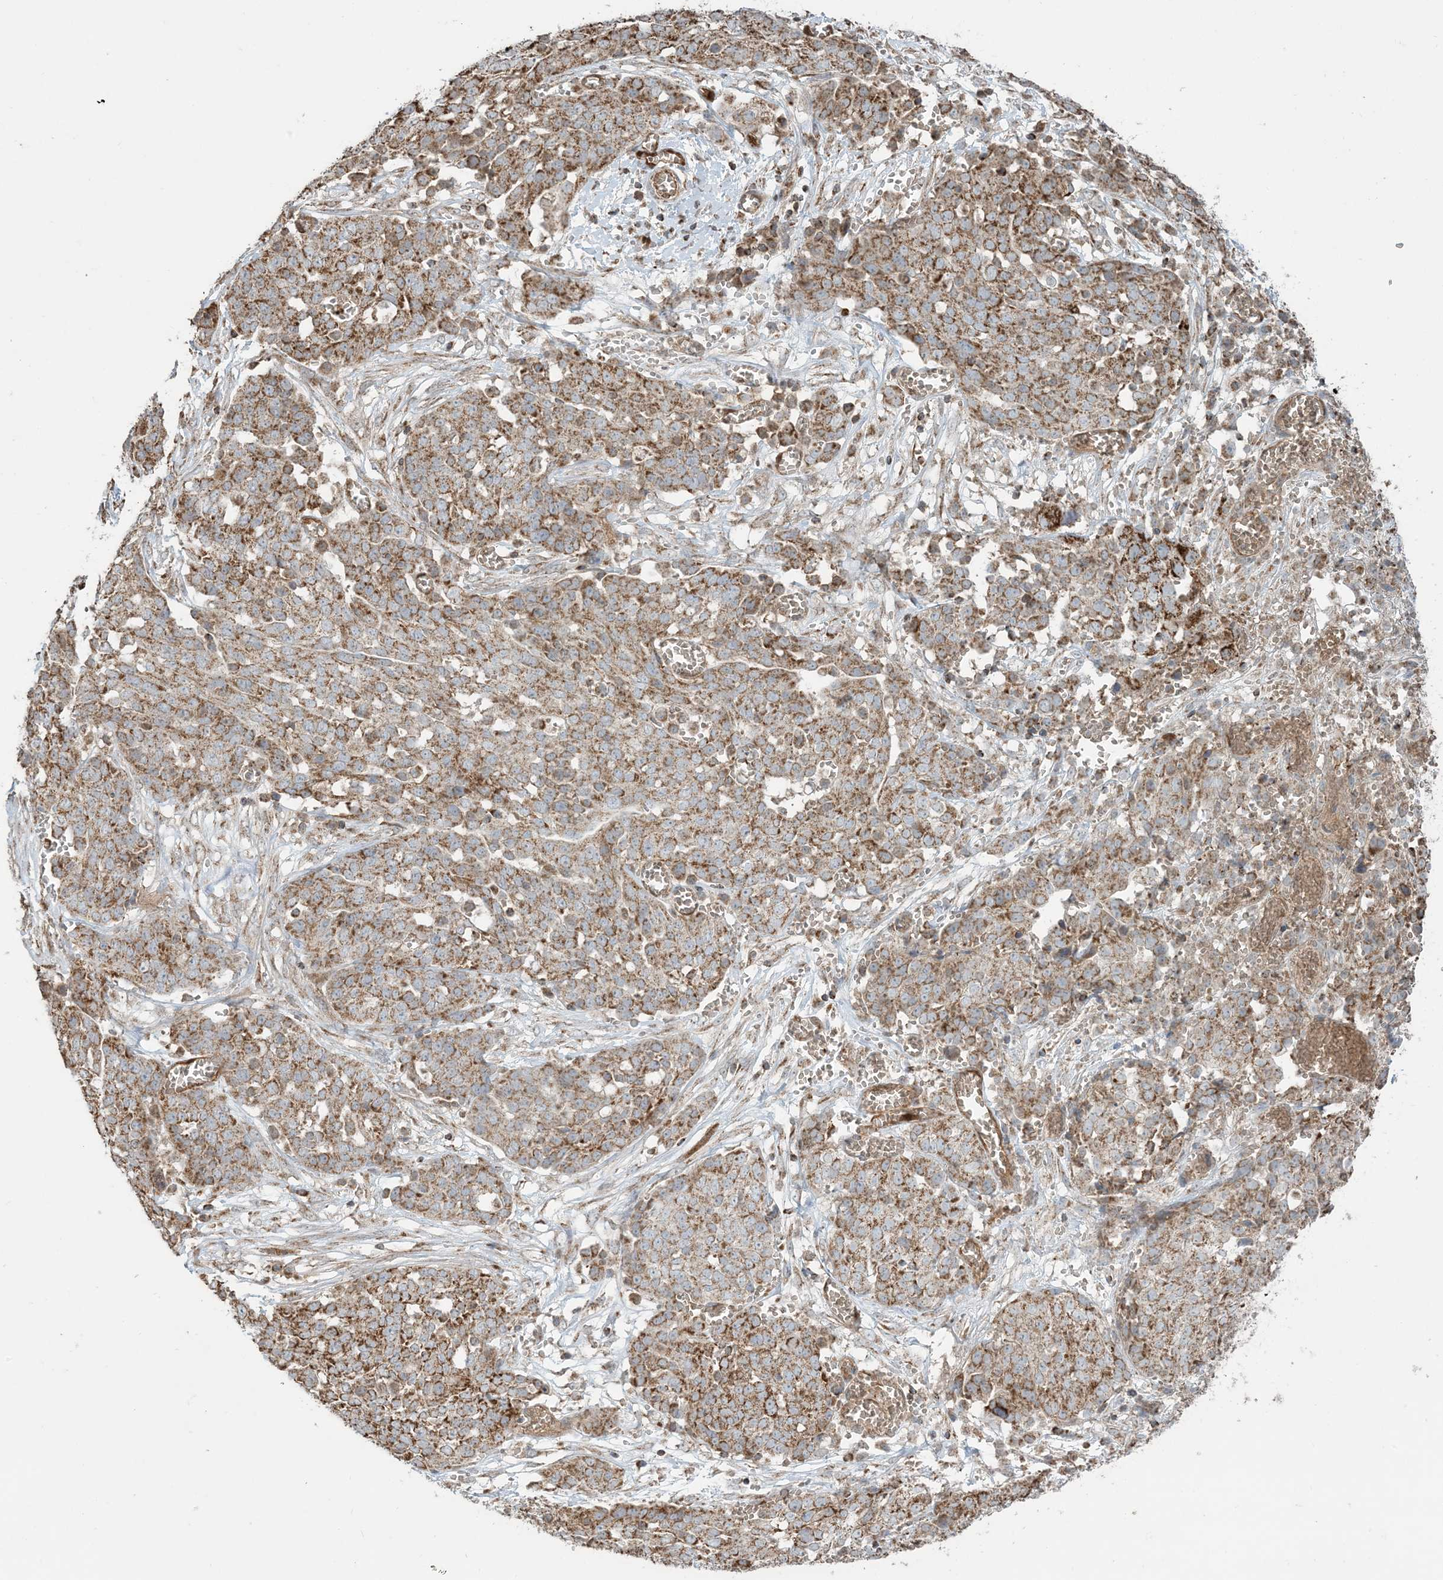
{"staining": {"intensity": "moderate", "quantity": ">75%", "location": "cytoplasmic/membranous"}, "tissue": "ovarian cancer", "cell_type": "Tumor cells", "image_type": "cancer", "snomed": [{"axis": "morphology", "description": "Cystadenocarcinoma, serous, NOS"}, {"axis": "topography", "description": "Soft tissue"}, {"axis": "topography", "description": "Ovary"}], "caption": "Ovarian cancer (serous cystadenocarcinoma) tissue demonstrates moderate cytoplasmic/membranous expression in approximately >75% of tumor cells, visualized by immunohistochemistry. Using DAB (brown) and hematoxylin (blue) stains, captured at high magnification using brightfield microscopy.", "gene": "PPM1F", "patient": {"sex": "female", "age": 57}}